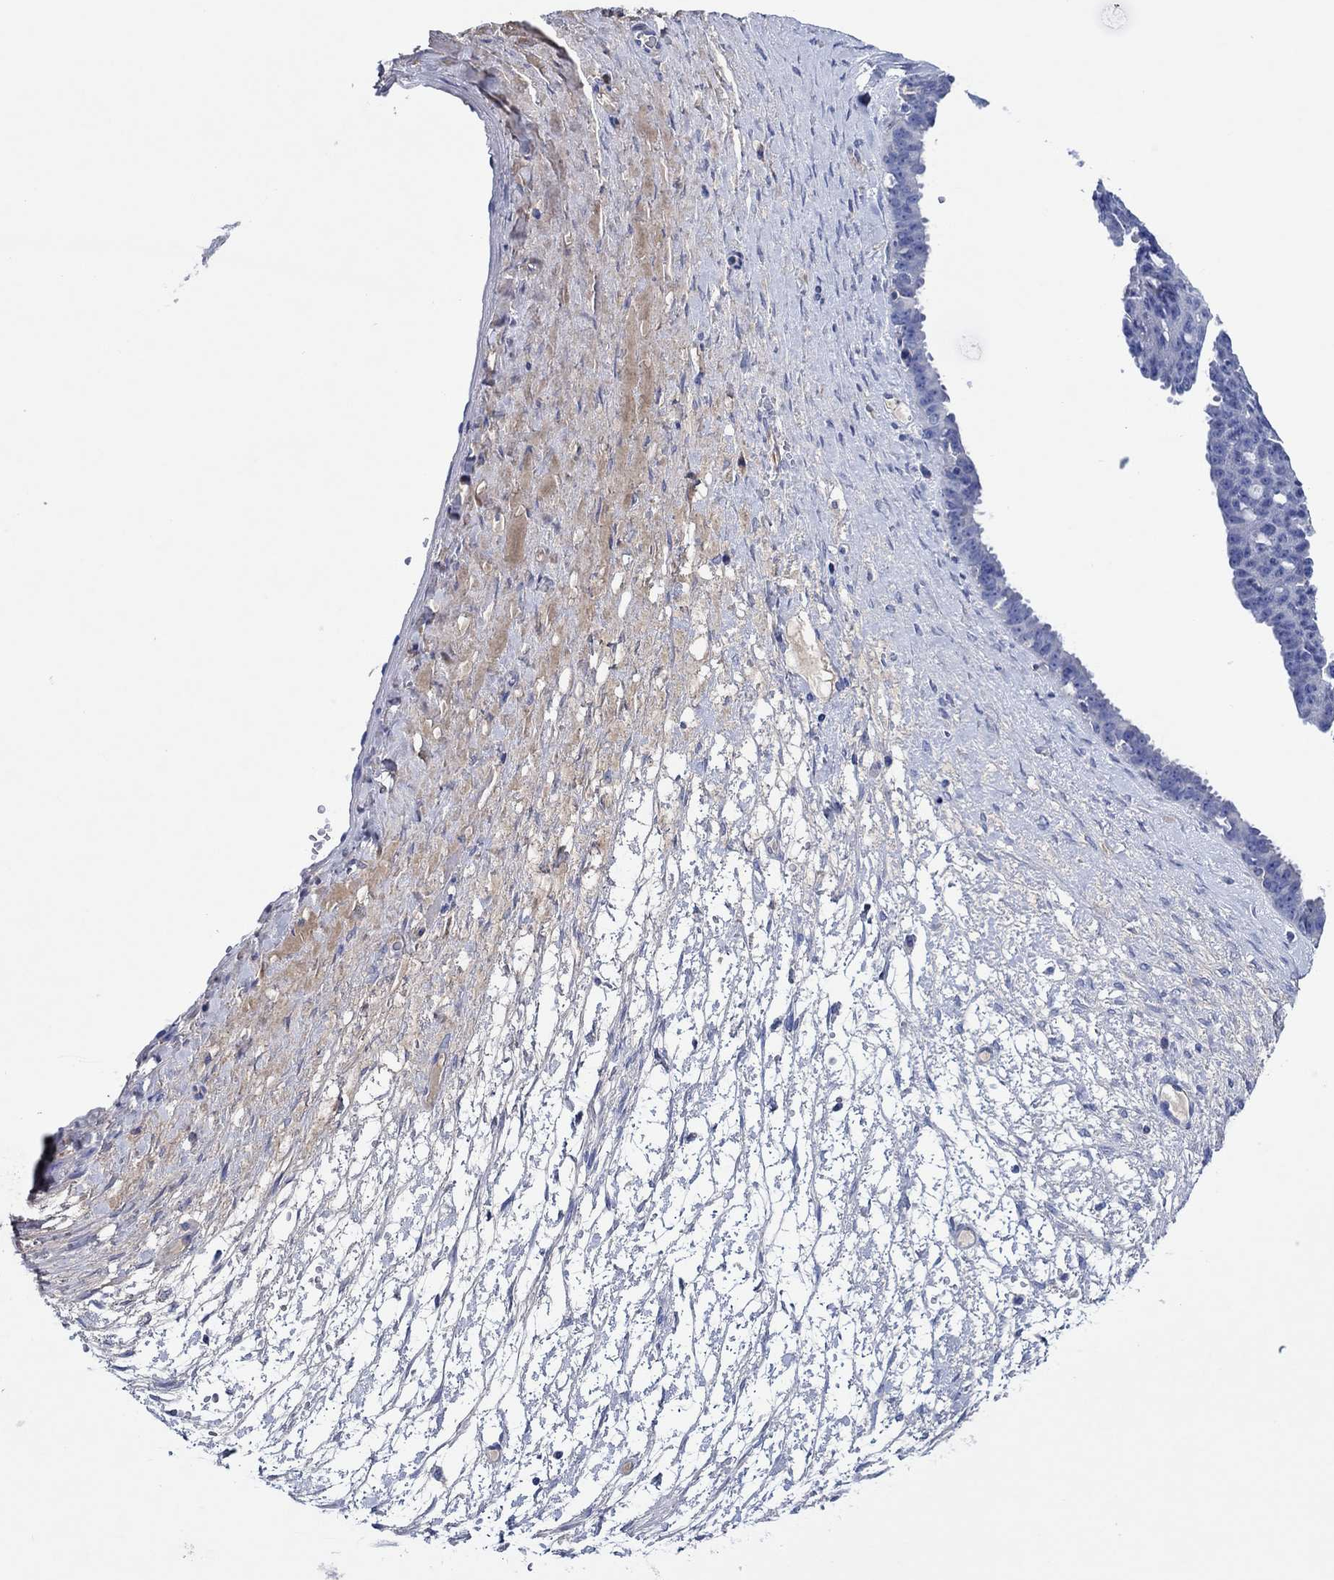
{"staining": {"intensity": "negative", "quantity": "none", "location": "none"}, "tissue": "ovarian cancer", "cell_type": "Tumor cells", "image_type": "cancer", "snomed": [{"axis": "morphology", "description": "Cystadenocarcinoma, serous, NOS"}, {"axis": "topography", "description": "Ovary"}], "caption": "High power microscopy micrograph of an immunohistochemistry micrograph of serous cystadenocarcinoma (ovarian), revealing no significant expression in tumor cells.", "gene": "CPNE6", "patient": {"sex": "female", "age": 71}}